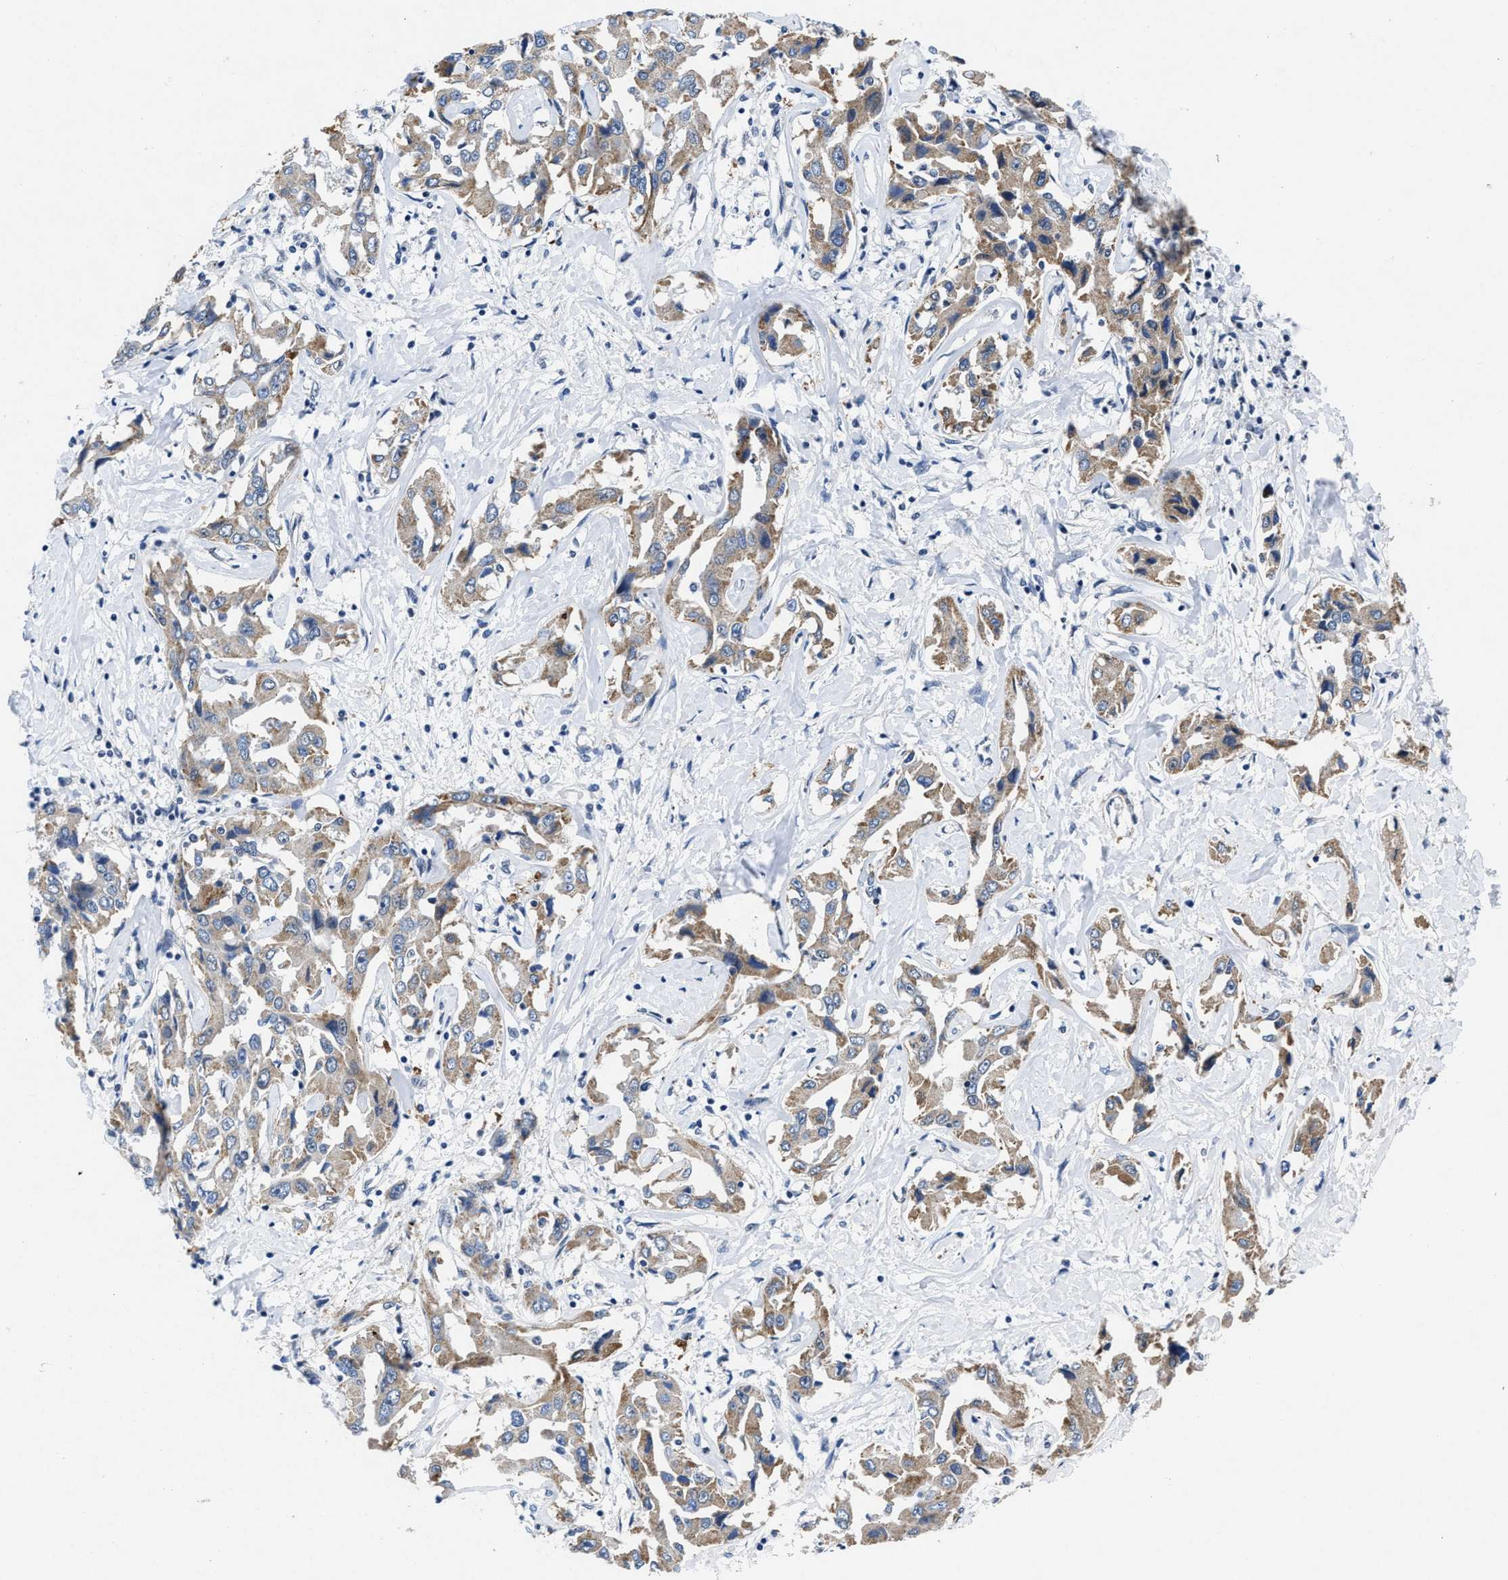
{"staining": {"intensity": "moderate", "quantity": "25%-75%", "location": "cytoplasmic/membranous"}, "tissue": "liver cancer", "cell_type": "Tumor cells", "image_type": "cancer", "snomed": [{"axis": "morphology", "description": "Cholangiocarcinoma"}, {"axis": "topography", "description": "Liver"}], "caption": "Liver cancer stained with immunohistochemistry displays moderate cytoplasmic/membranous expression in about 25%-75% of tumor cells.", "gene": "ID3", "patient": {"sex": "male", "age": 59}}